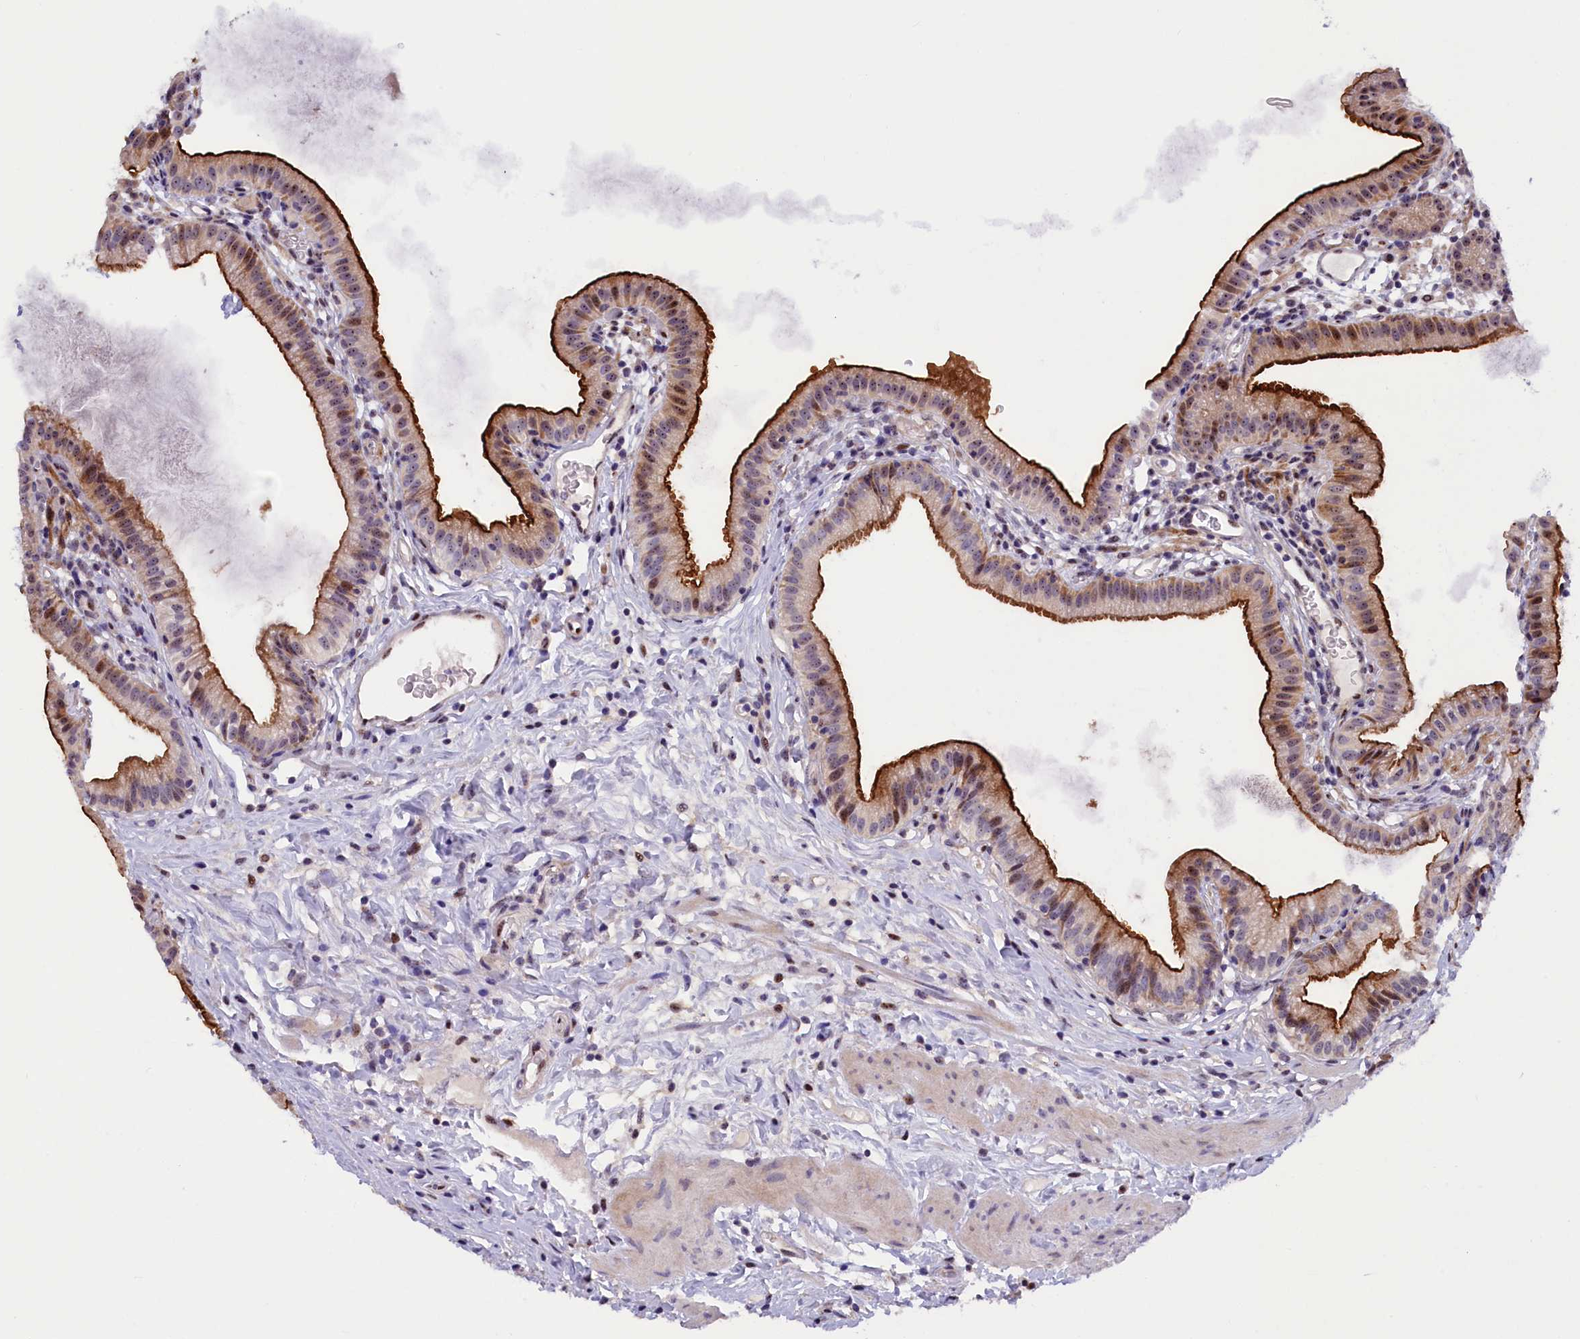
{"staining": {"intensity": "strong", "quantity": ">75%", "location": "cytoplasmic/membranous"}, "tissue": "gallbladder", "cell_type": "Glandular cells", "image_type": "normal", "snomed": [{"axis": "morphology", "description": "Normal tissue, NOS"}, {"axis": "topography", "description": "Gallbladder"}], "caption": "IHC staining of normal gallbladder, which demonstrates high levels of strong cytoplasmic/membranous expression in about >75% of glandular cells indicating strong cytoplasmic/membranous protein positivity. The staining was performed using DAB (3,3'-diaminobenzidine) (brown) for protein detection and nuclei were counterstained in hematoxylin (blue).", "gene": "HYKK", "patient": {"sex": "female", "age": 46}}